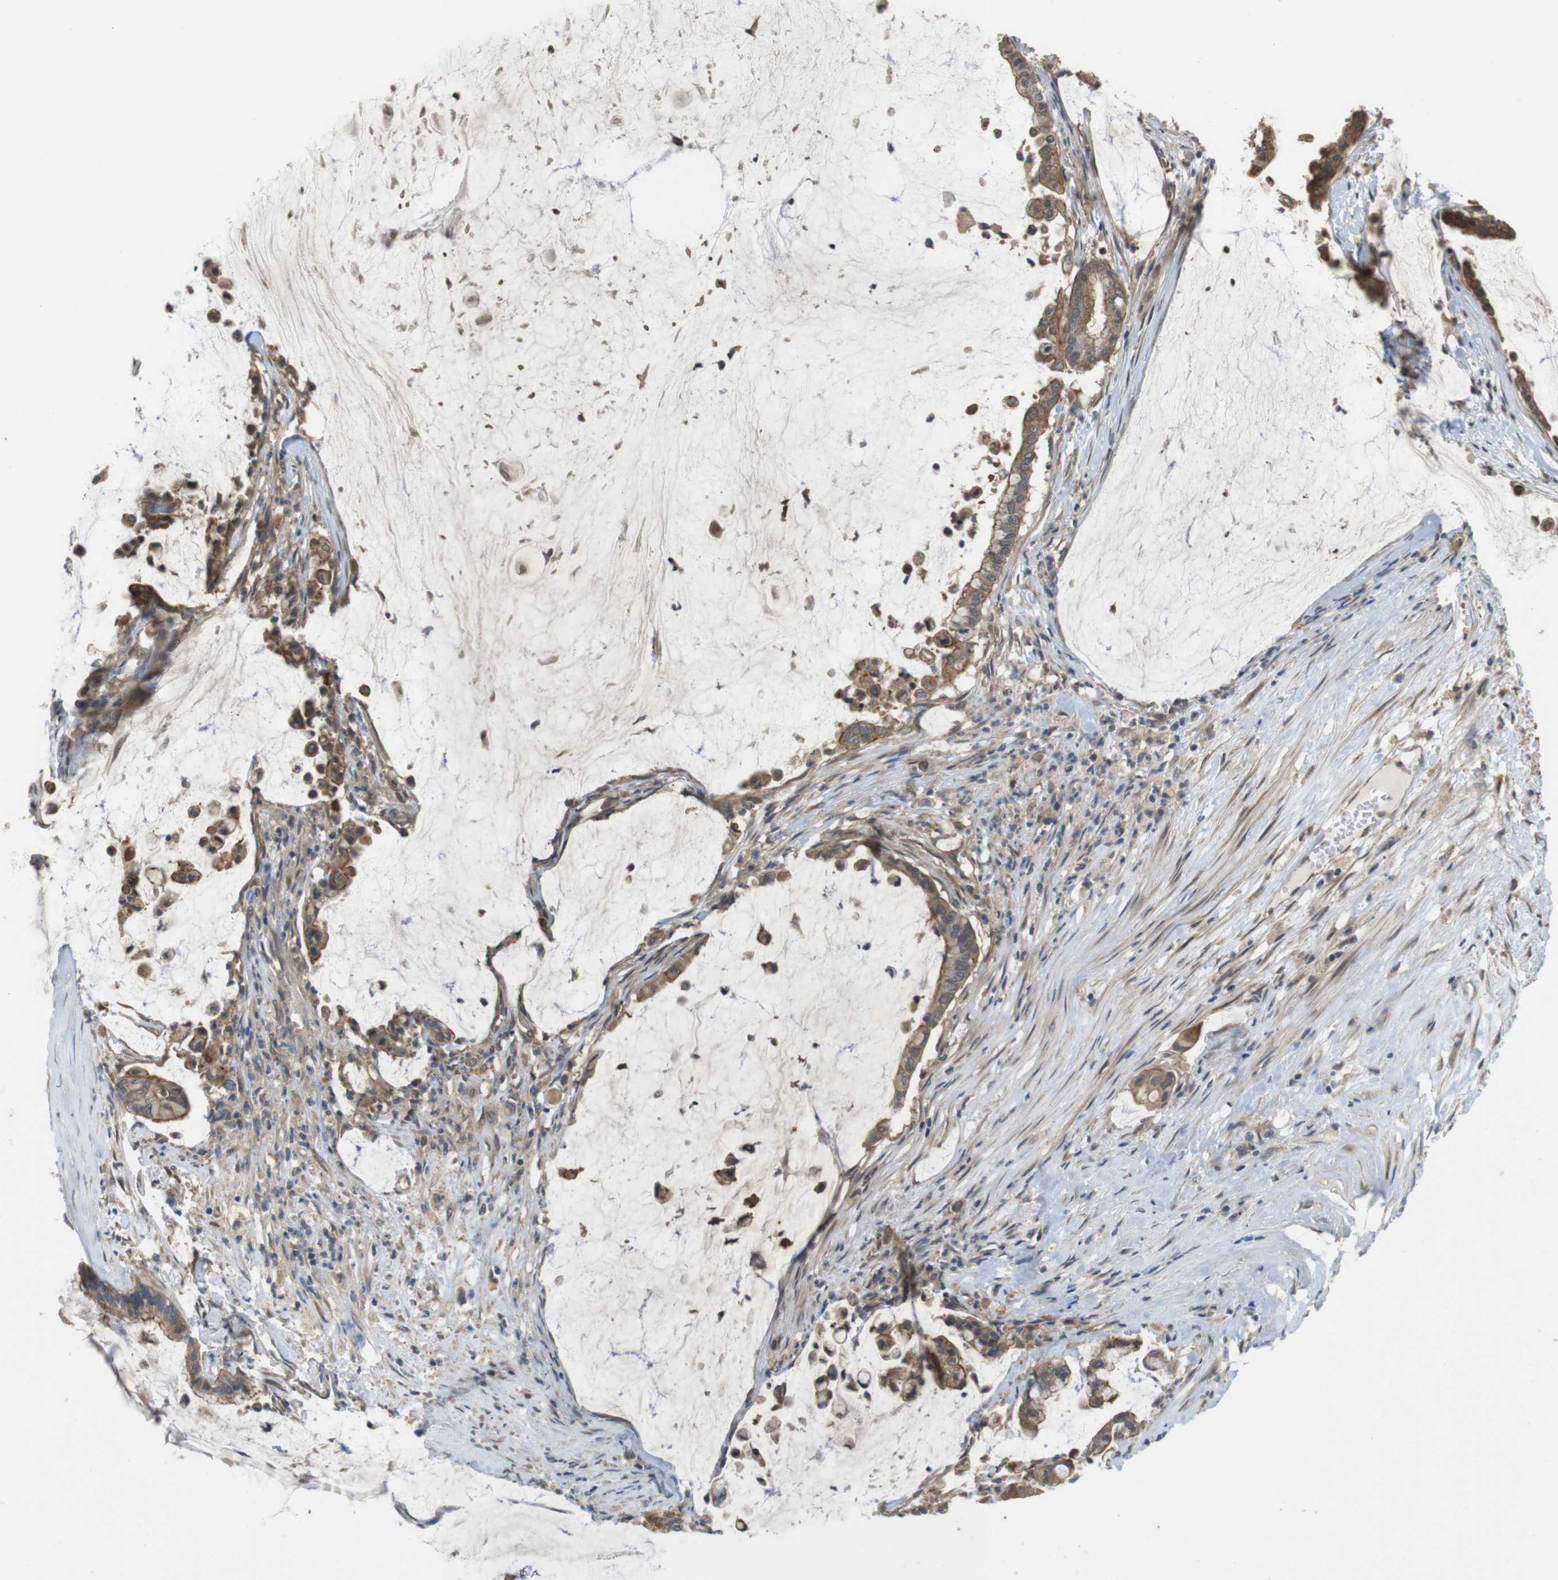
{"staining": {"intensity": "moderate", "quantity": ">75%", "location": "cytoplasmic/membranous"}, "tissue": "pancreatic cancer", "cell_type": "Tumor cells", "image_type": "cancer", "snomed": [{"axis": "morphology", "description": "Adenocarcinoma, NOS"}, {"axis": "topography", "description": "Pancreas"}], "caption": "Immunohistochemistry (IHC) photomicrograph of human pancreatic adenocarcinoma stained for a protein (brown), which reveals medium levels of moderate cytoplasmic/membranous staining in approximately >75% of tumor cells.", "gene": "RNF130", "patient": {"sex": "male", "age": 41}}